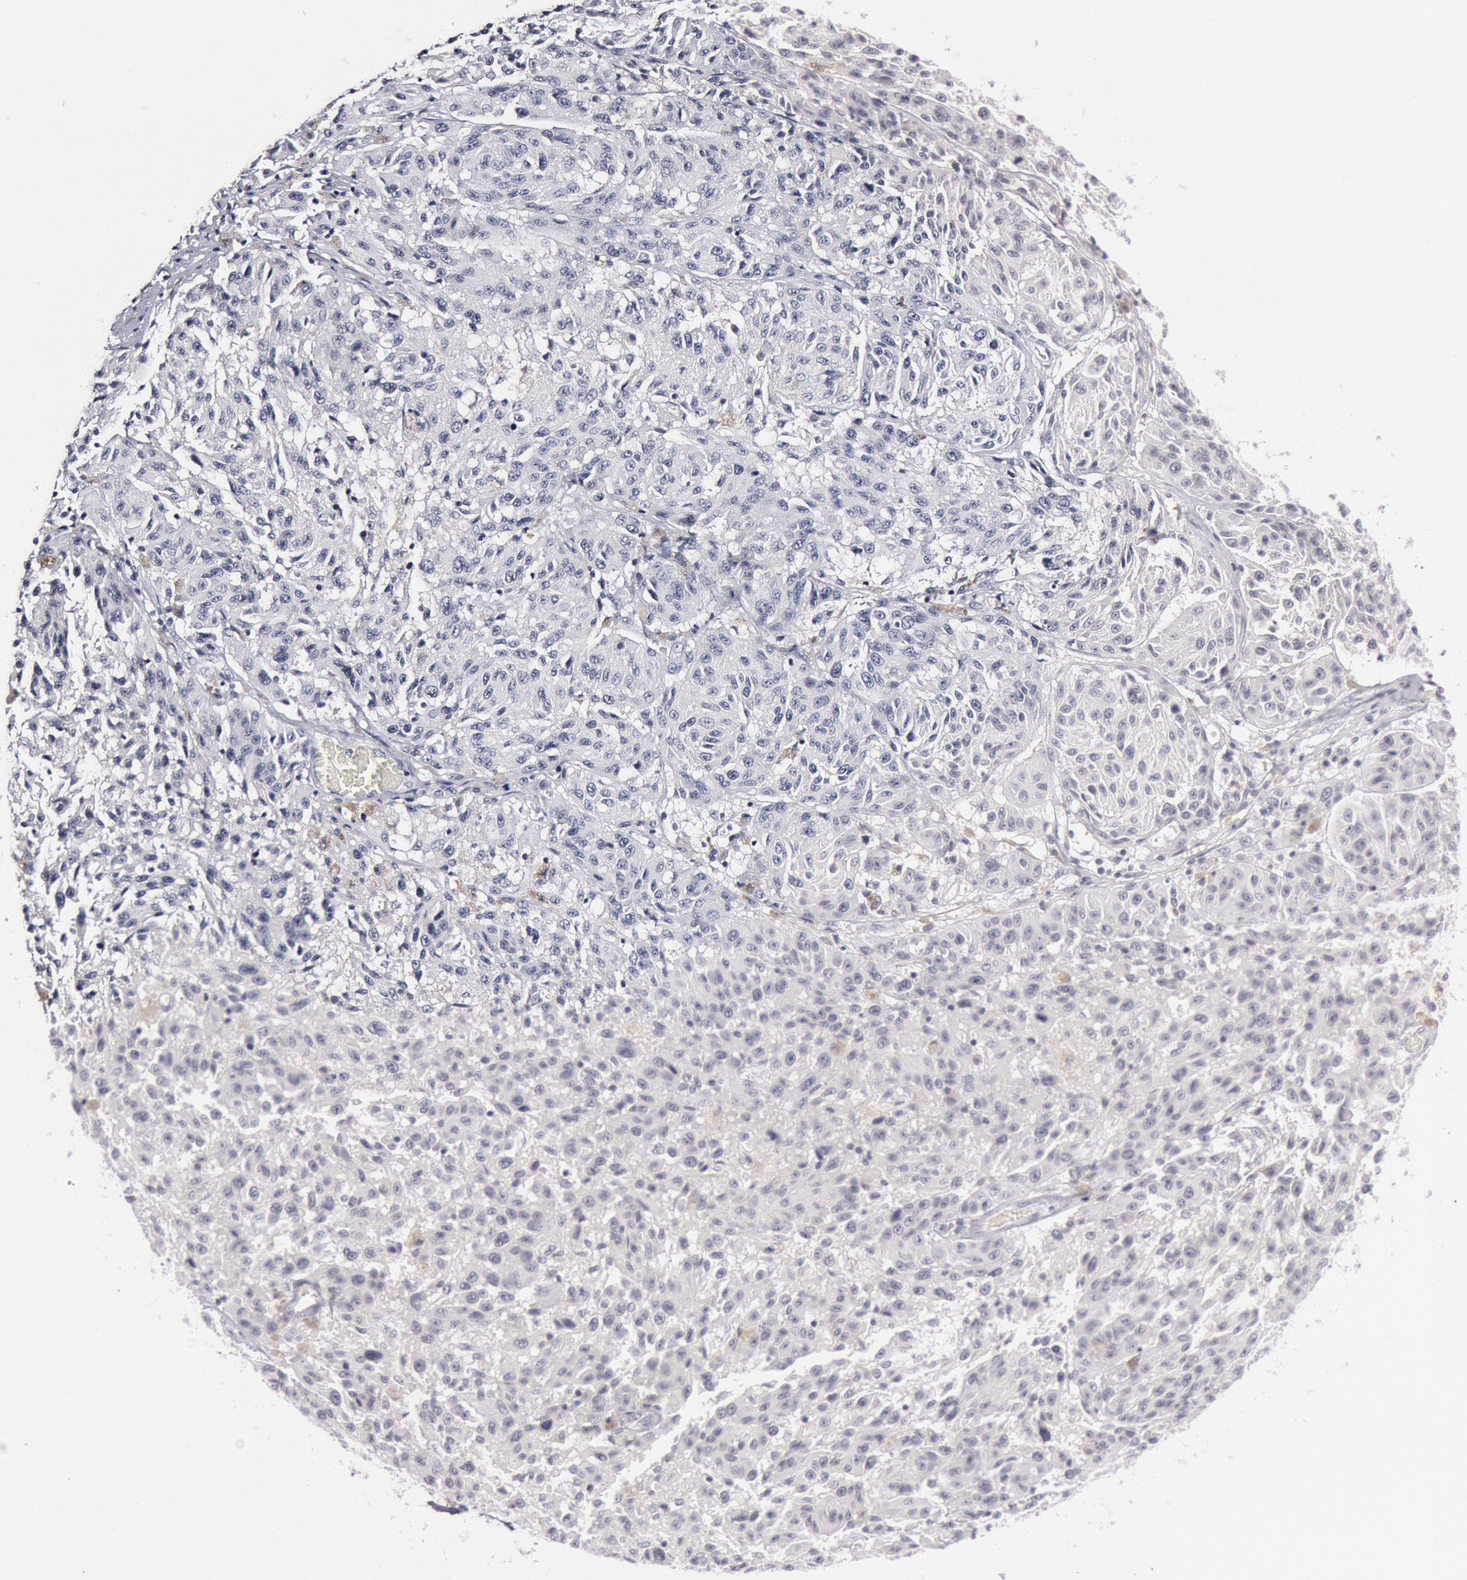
{"staining": {"intensity": "negative", "quantity": "none", "location": "none"}, "tissue": "melanoma", "cell_type": "Tumor cells", "image_type": "cancer", "snomed": [{"axis": "morphology", "description": "Malignant melanoma, NOS"}, {"axis": "topography", "description": "Skin"}], "caption": "Tumor cells show no significant expression in malignant melanoma.", "gene": "KRT16", "patient": {"sex": "female", "age": 77}}